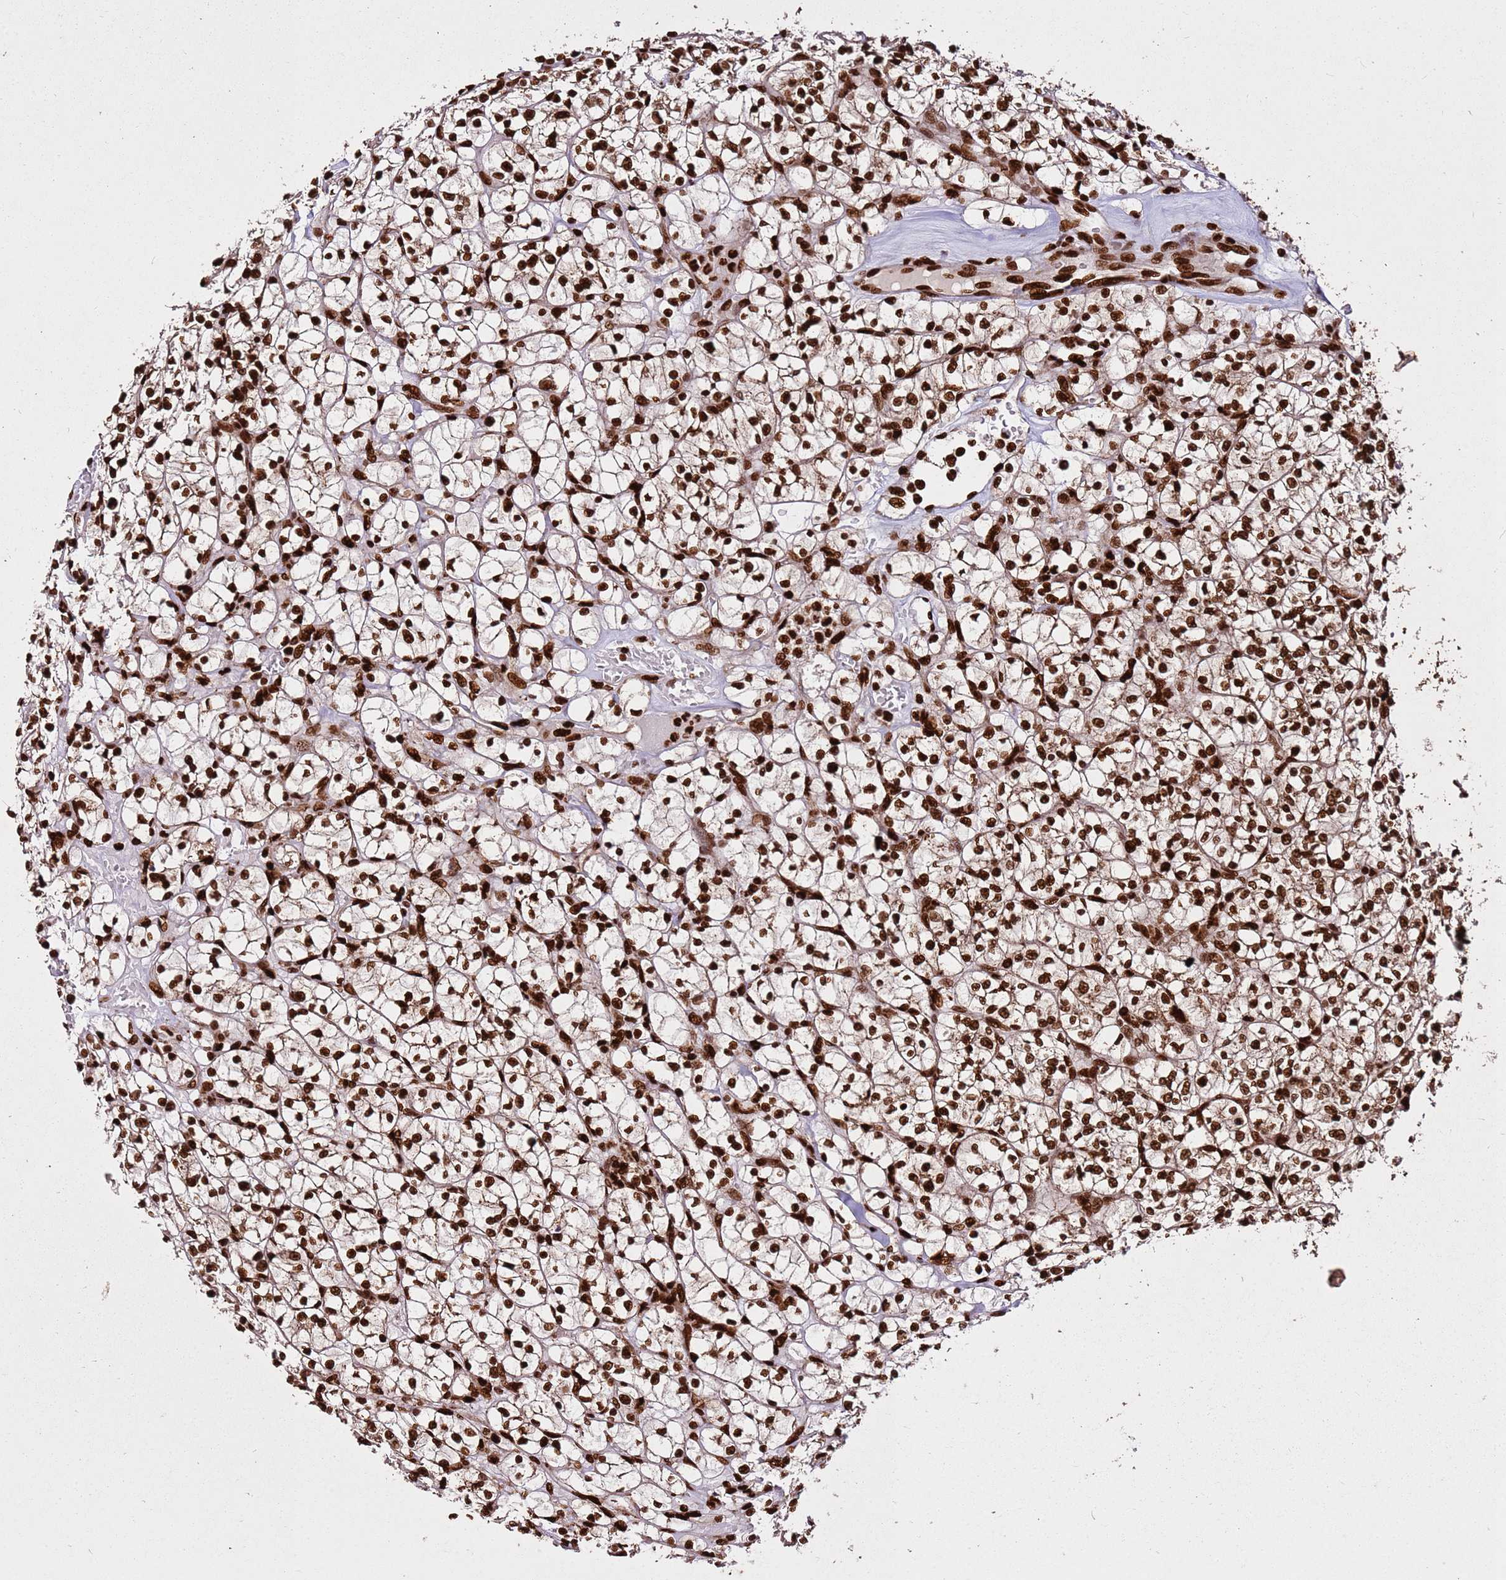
{"staining": {"intensity": "strong", "quantity": ">75%", "location": "nuclear"}, "tissue": "renal cancer", "cell_type": "Tumor cells", "image_type": "cancer", "snomed": [{"axis": "morphology", "description": "Adenocarcinoma, NOS"}, {"axis": "topography", "description": "Kidney"}], "caption": "Adenocarcinoma (renal) stained for a protein displays strong nuclear positivity in tumor cells.", "gene": "HNRNPAB", "patient": {"sex": "female", "age": 64}}